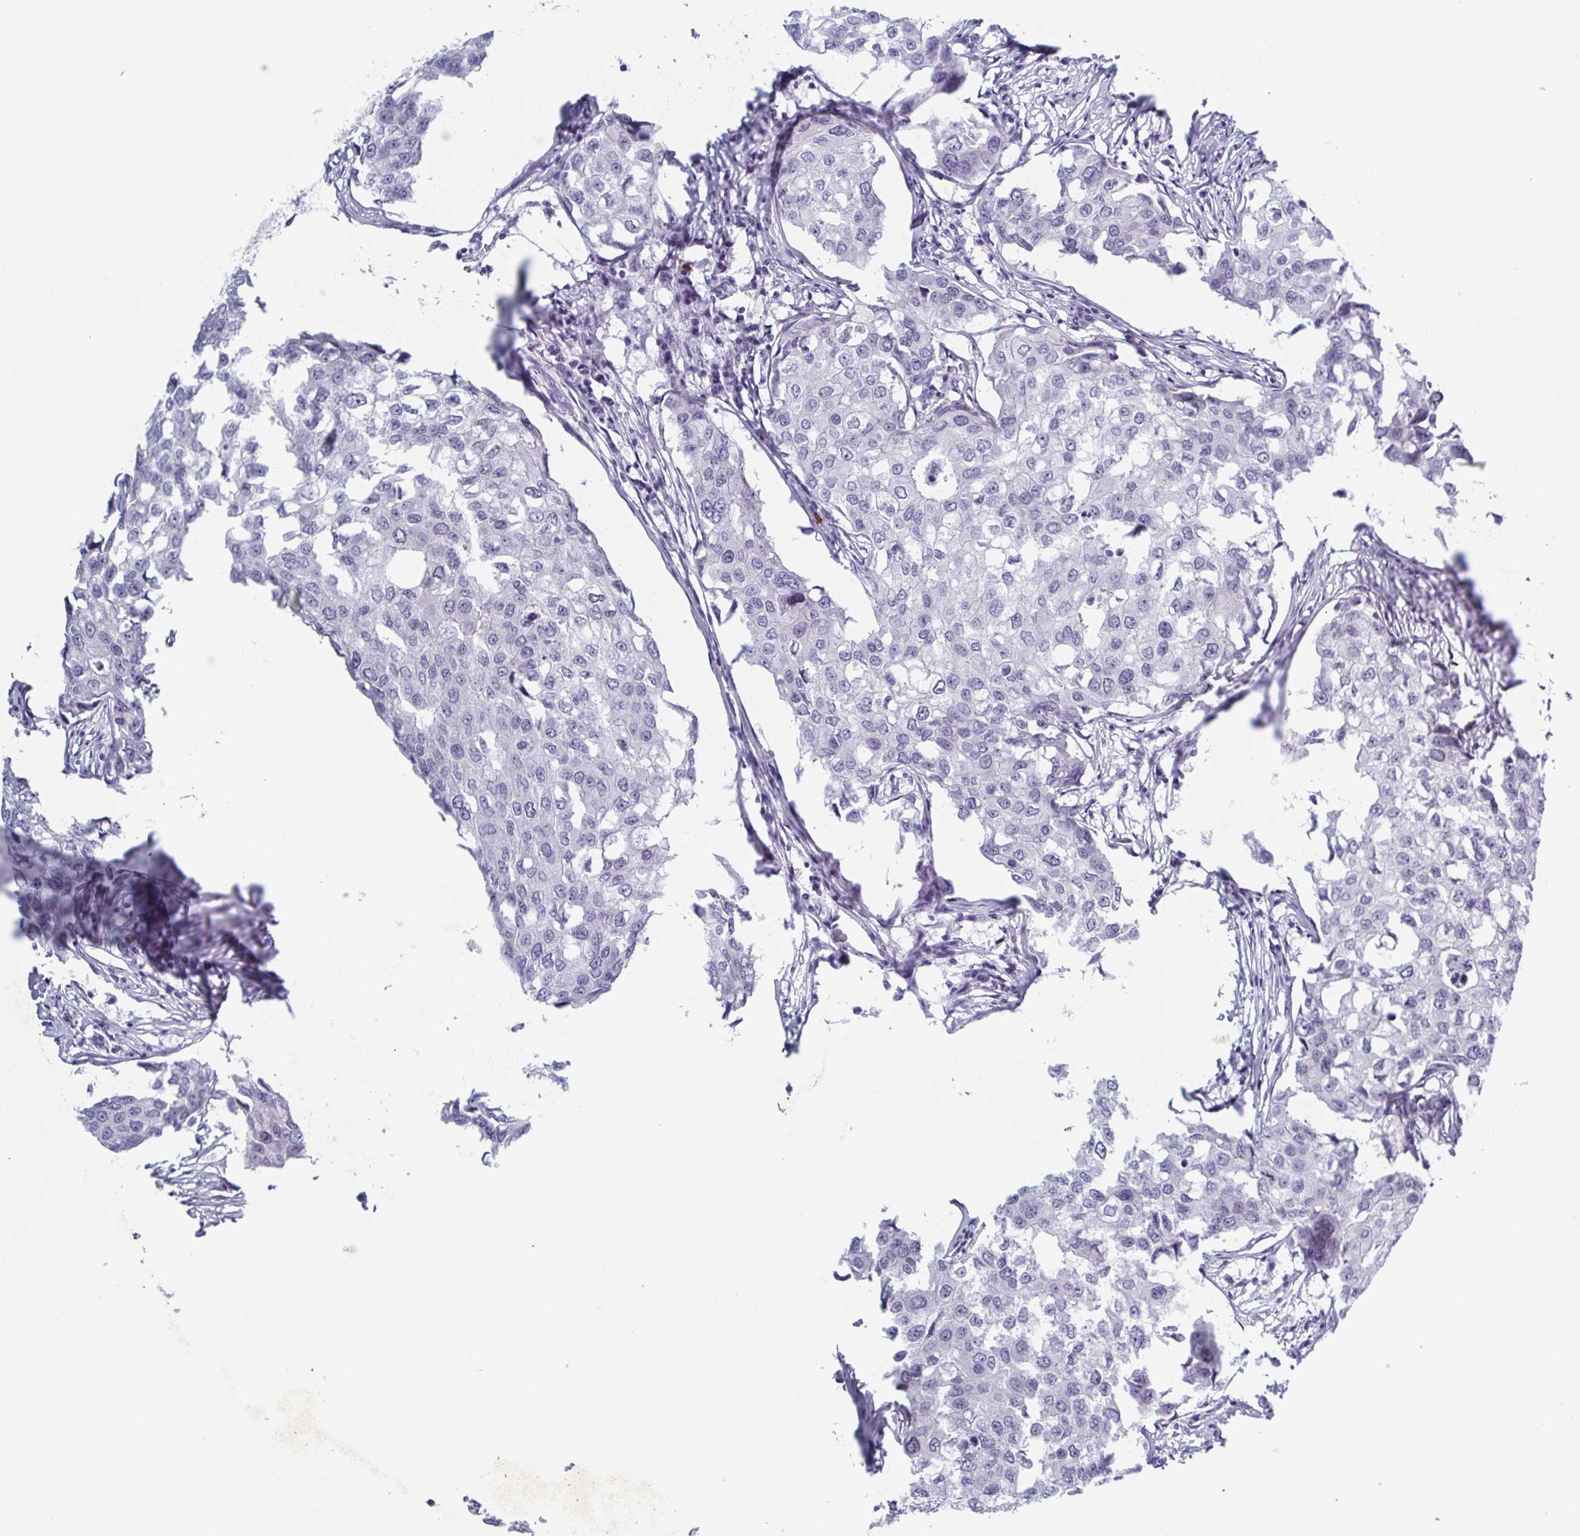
{"staining": {"intensity": "negative", "quantity": "none", "location": "none"}, "tissue": "breast cancer", "cell_type": "Tumor cells", "image_type": "cancer", "snomed": [{"axis": "morphology", "description": "Duct carcinoma"}, {"axis": "topography", "description": "Breast"}], "caption": "IHC micrograph of invasive ductal carcinoma (breast) stained for a protein (brown), which shows no positivity in tumor cells.", "gene": "ZFP64", "patient": {"sex": "female", "age": 27}}